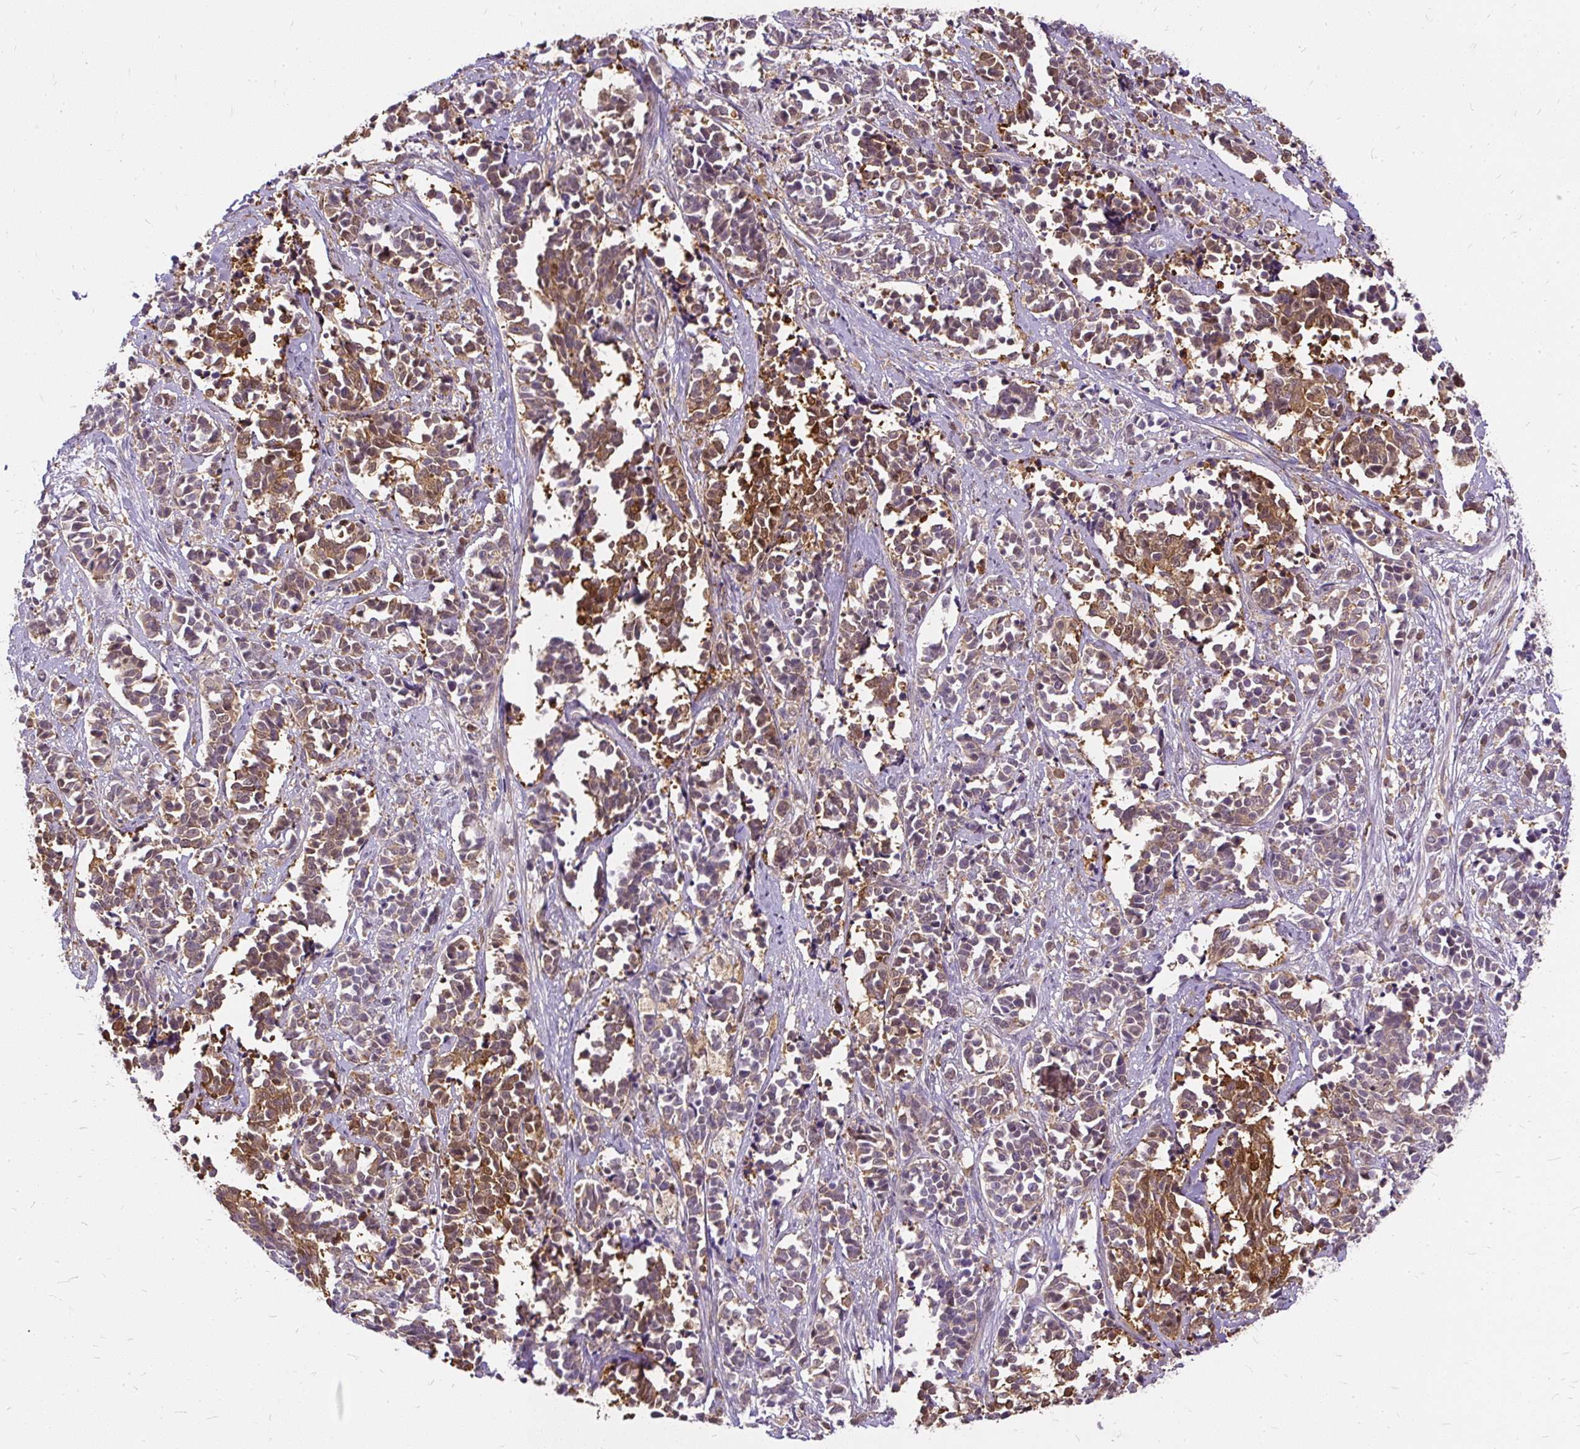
{"staining": {"intensity": "moderate", "quantity": "25%-75%", "location": "cytoplasmic/membranous"}, "tissue": "cervical cancer", "cell_type": "Tumor cells", "image_type": "cancer", "snomed": [{"axis": "morphology", "description": "Normal tissue, NOS"}, {"axis": "morphology", "description": "Squamous cell carcinoma, NOS"}, {"axis": "topography", "description": "Cervix"}], "caption": "DAB (3,3'-diaminobenzidine) immunohistochemical staining of cervical cancer reveals moderate cytoplasmic/membranous protein expression in about 25%-75% of tumor cells. Using DAB (3,3'-diaminobenzidine) (brown) and hematoxylin (blue) stains, captured at high magnification using brightfield microscopy.", "gene": "AP5S1", "patient": {"sex": "female", "age": 35}}